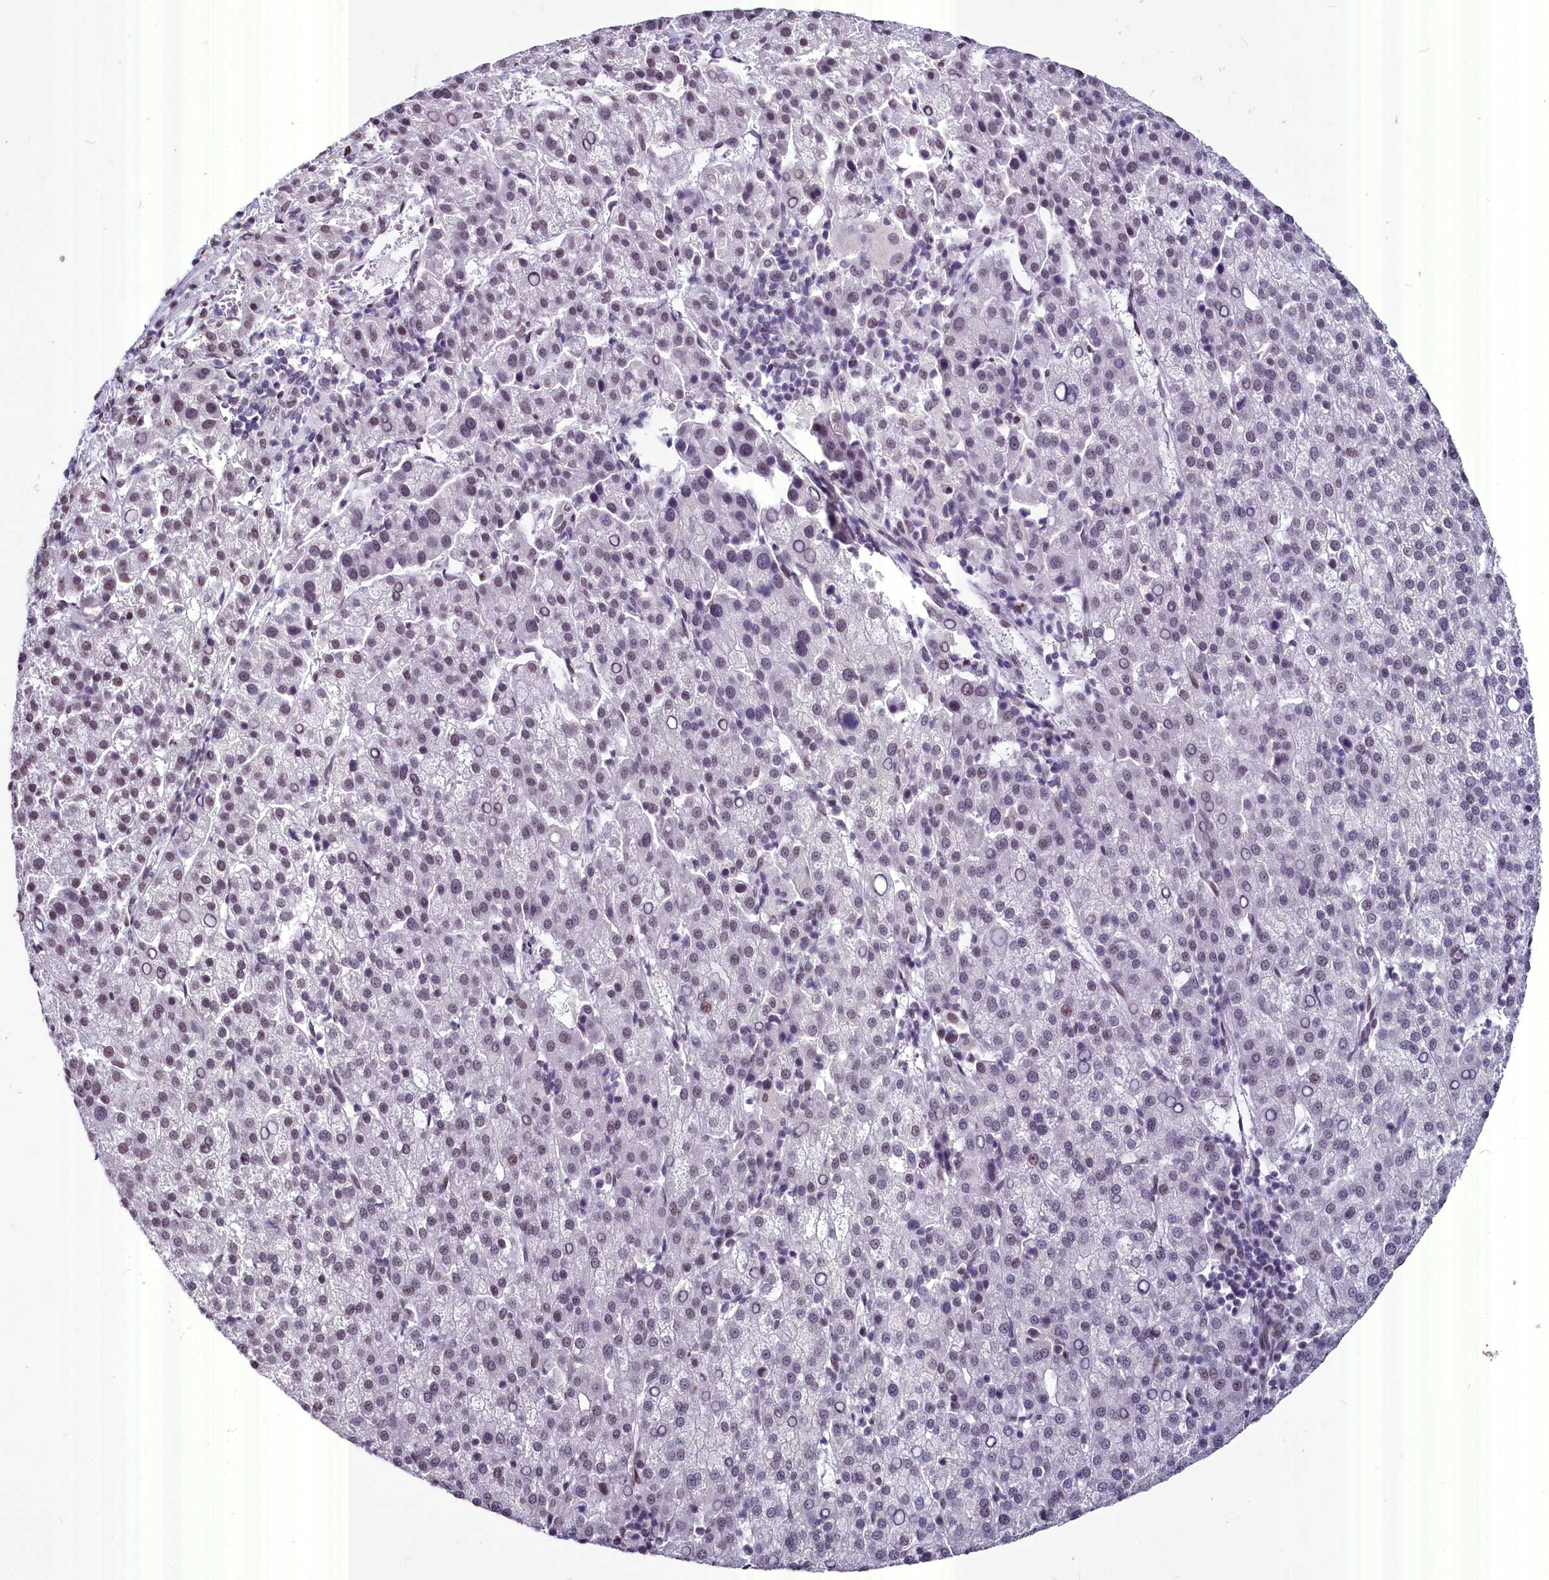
{"staining": {"intensity": "weak", "quantity": "<25%", "location": "nuclear"}, "tissue": "liver cancer", "cell_type": "Tumor cells", "image_type": "cancer", "snomed": [{"axis": "morphology", "description": "Carcinoma, Hepatocellular, NOS"}, {"axis": "topography", "description": "Liver"}], "caption": "IHC of human liver hepatocellular carcinoma reveals no positivity in tumor cells.", "gene": "PARPBP", "patient": {"sex": "female", "age": 58}}